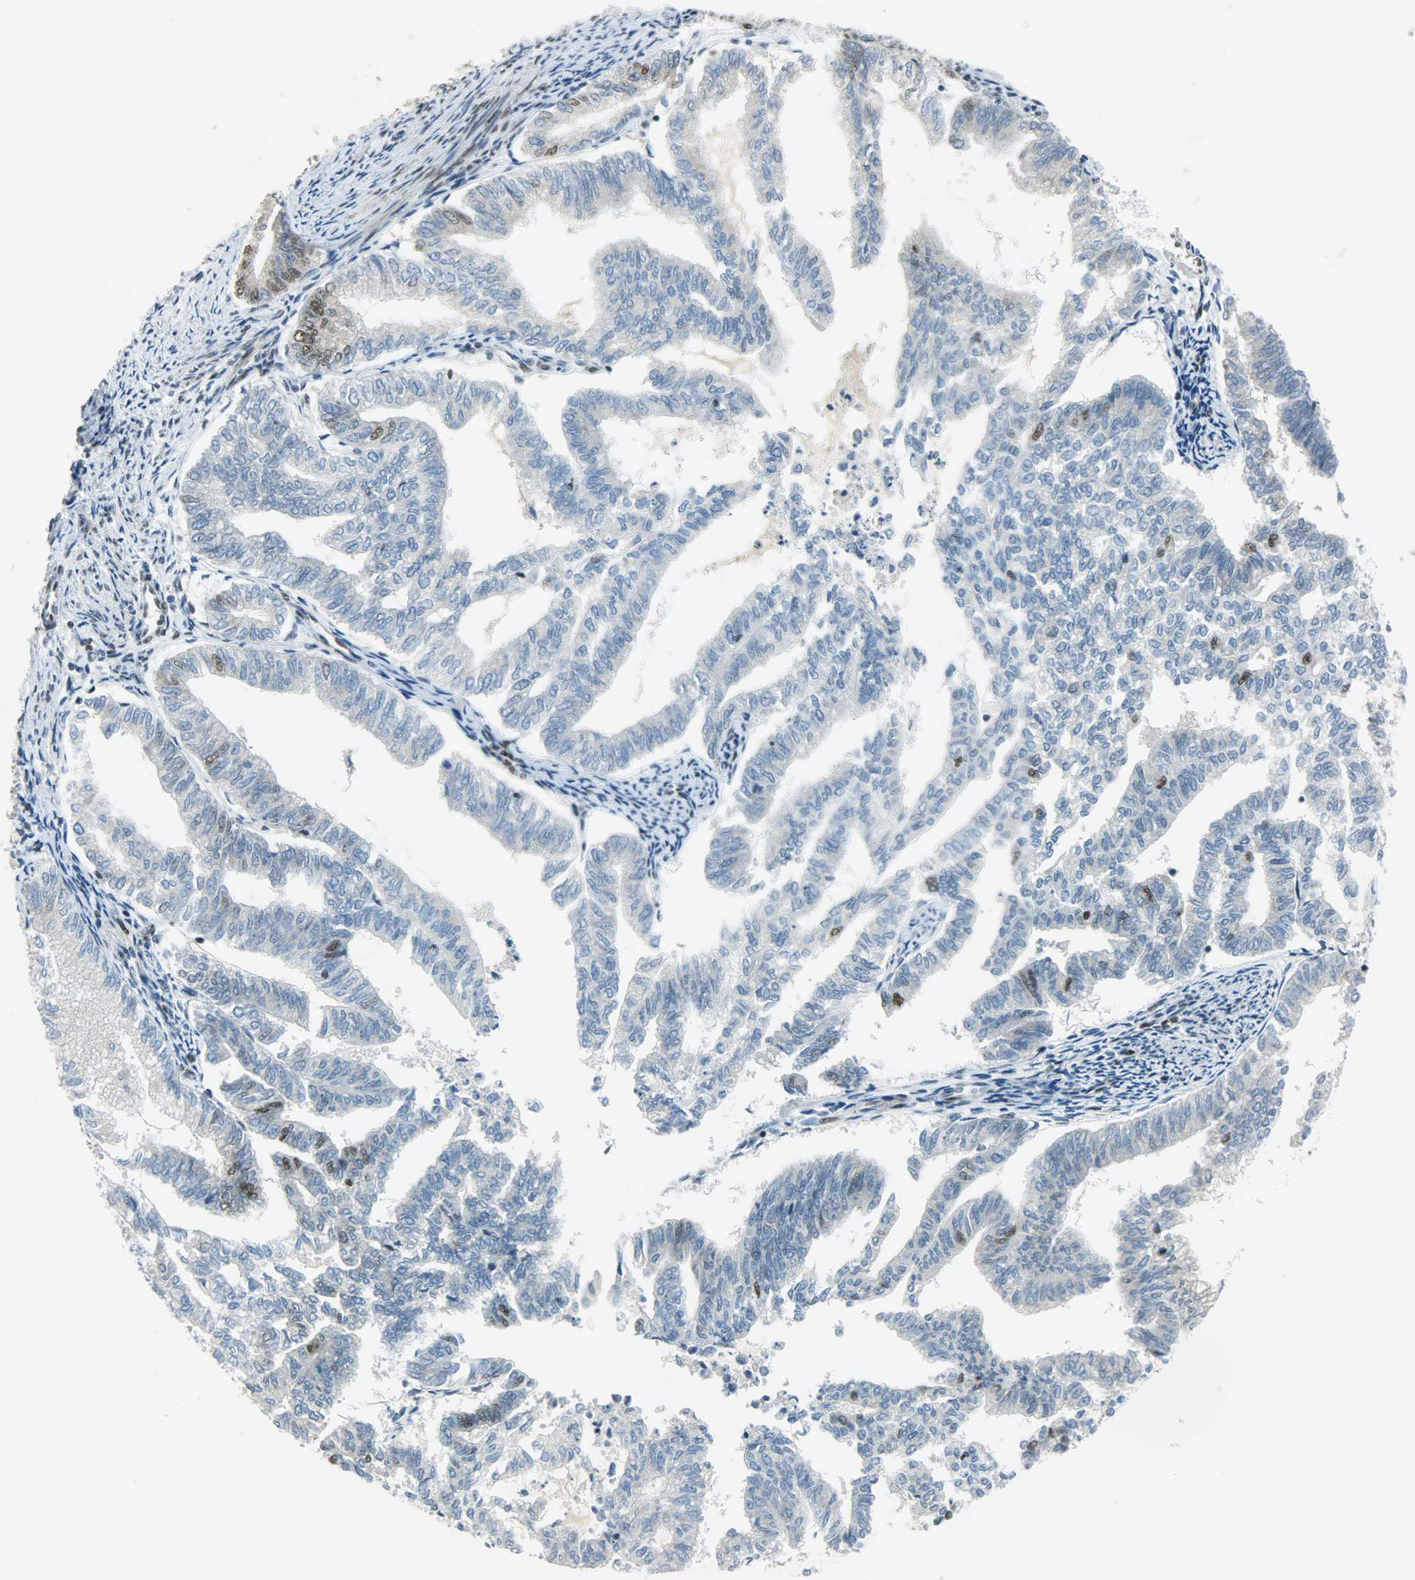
{"staining": {"intensity": "moderate", "quantity": "25%-75%", "location": "nuclear"}, "tissue": "endometrial cancer", "cell_type": "Tumor cells", "image_type": "cancer", "snomed": [{"axis": "morphology", "description": "Adenocarcinoma, NOS"}, {"axis": "topography", "description": "Endometrium"}], "caption": "A photomicrograph showing moderate nuclear positivity in about 25%-75% of tumor cells in endometrial cancer (adenocarcinoma), as visualized by brown immunohistochemical staining.", "gene": "SUGP1", "patient": {"sex": "female", "age": 79}}